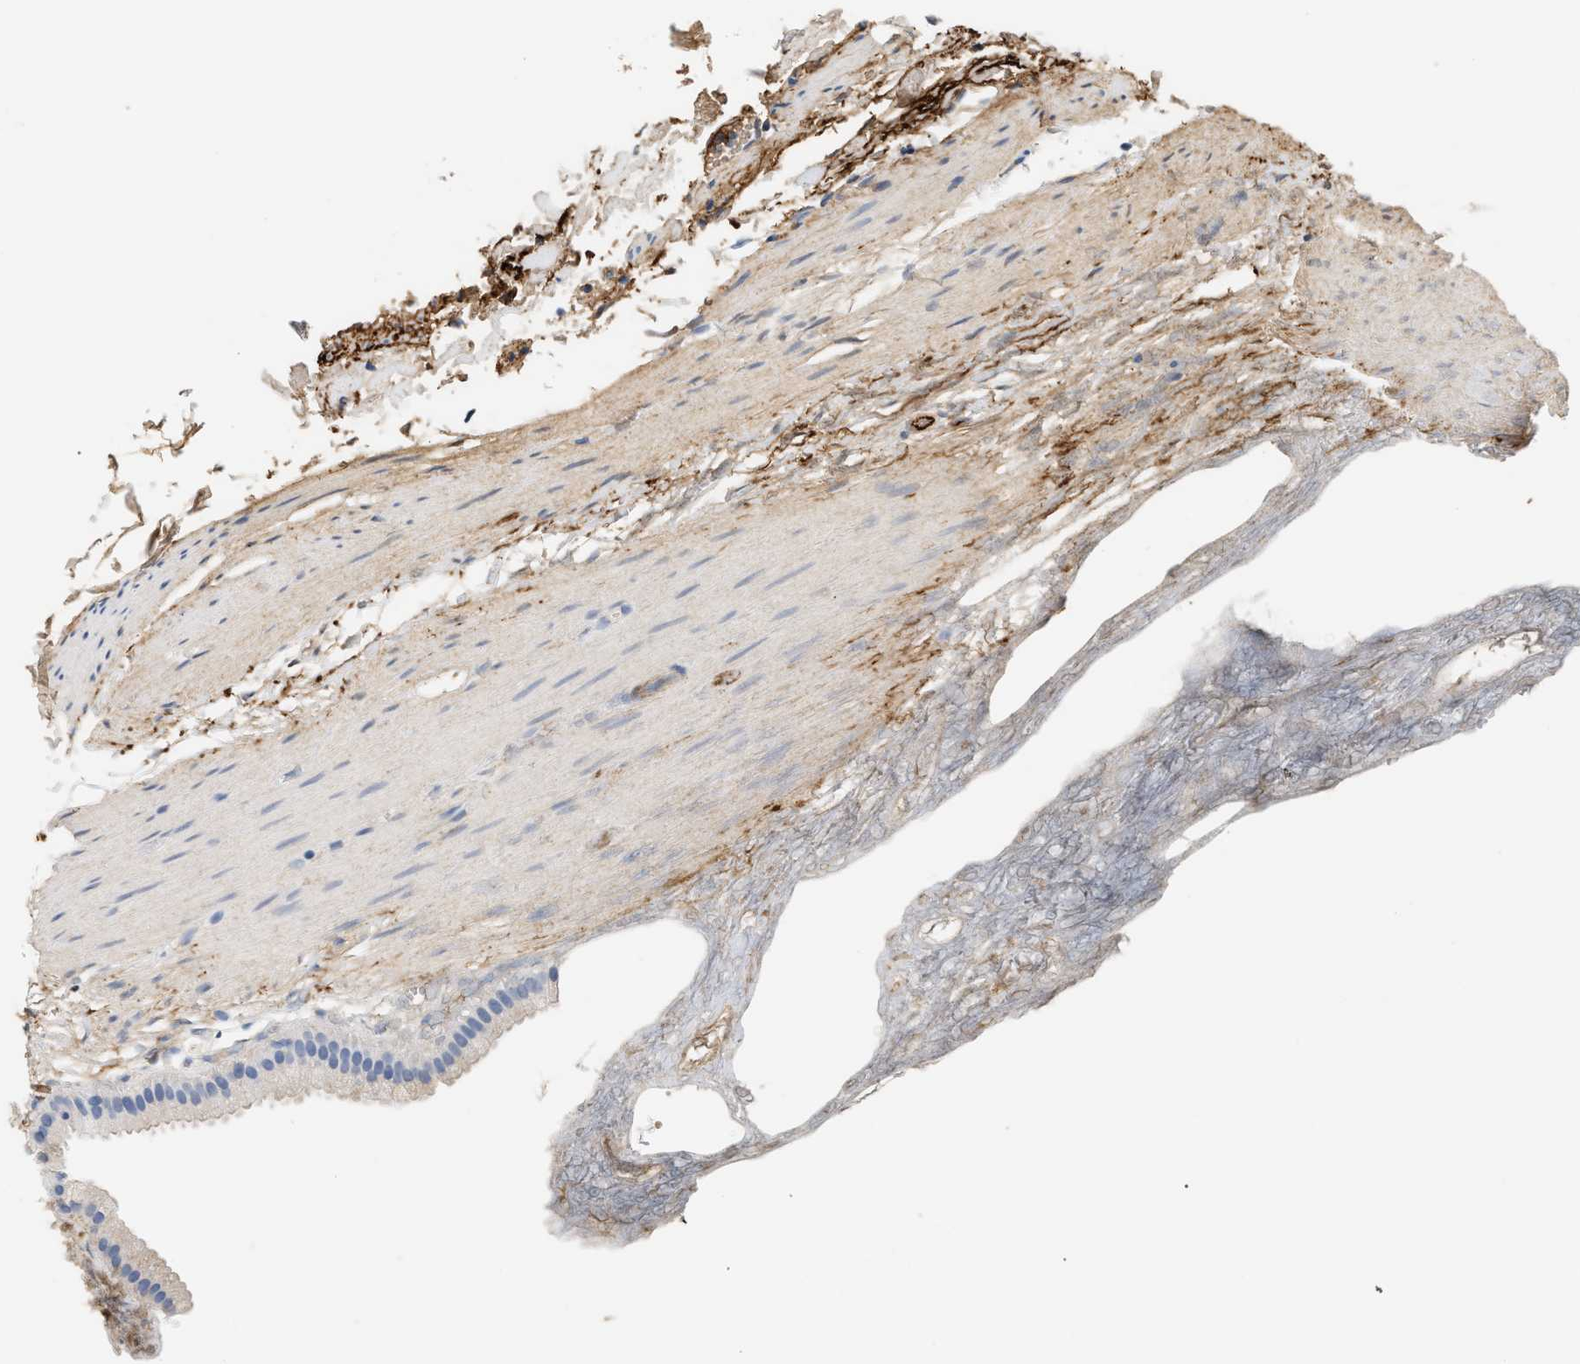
{"staining": {"intensity": "weak", "quantity": "25%-75%", "location": "cytoplasmic/membranous"}, "tissue": "gallbladder", "cell_type": "Glandular cells", "image_type": "normal", "snomed": [{"axis": "morphology", "description": "Normal tissue, NOS"}, {"axis": "topography", "description": "Gallbladder"}], "caption": "The immunohistochemical stain labels weak cytoplasmic/membranous staining in glandular cells of benign gallbladder. (Stains: DAB in brown, nuclei in blue, Microscopy: brightfield microscopy at high magnification).", "gene": "CFH", "patient": {"sex": "female", "age": 64}}